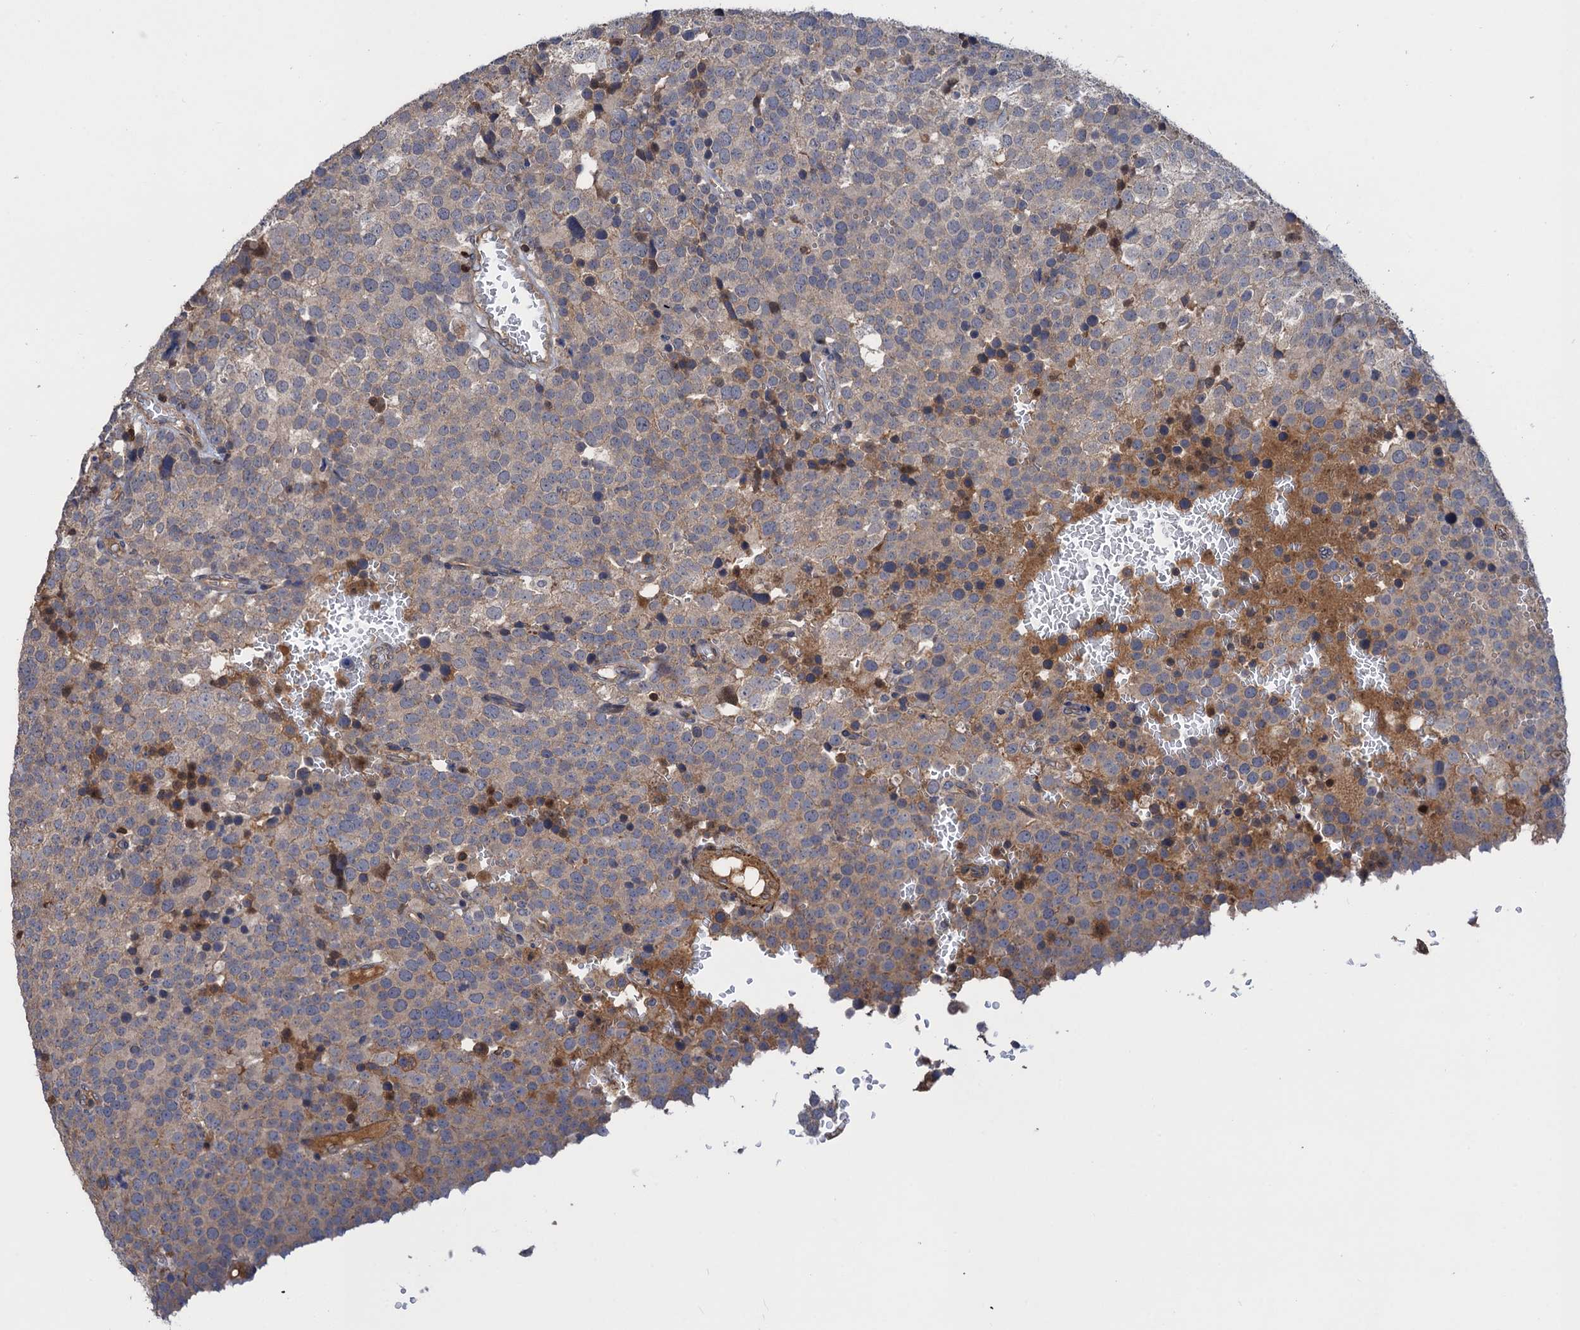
{"staining": {"intensity": "weak", "quantity": "25%-75%", "location": "cytoplasmic/membranous"}, "tissue": "testis cancer", "cell_type": "Tumor cells", "image_type": "cancer", "snomed": [{"axis": "morphology", "description": "Seminoma, NOS"}, {"axis": "topography", "description": "Testis"}], "caption": "IHC of human testis cancer displays low levels of weak cytoplasmic/membranous positivity in about 25%-75% of tumor cells.", "gene": "DGKA", "patient": {"sex": "male", "age": 71}}